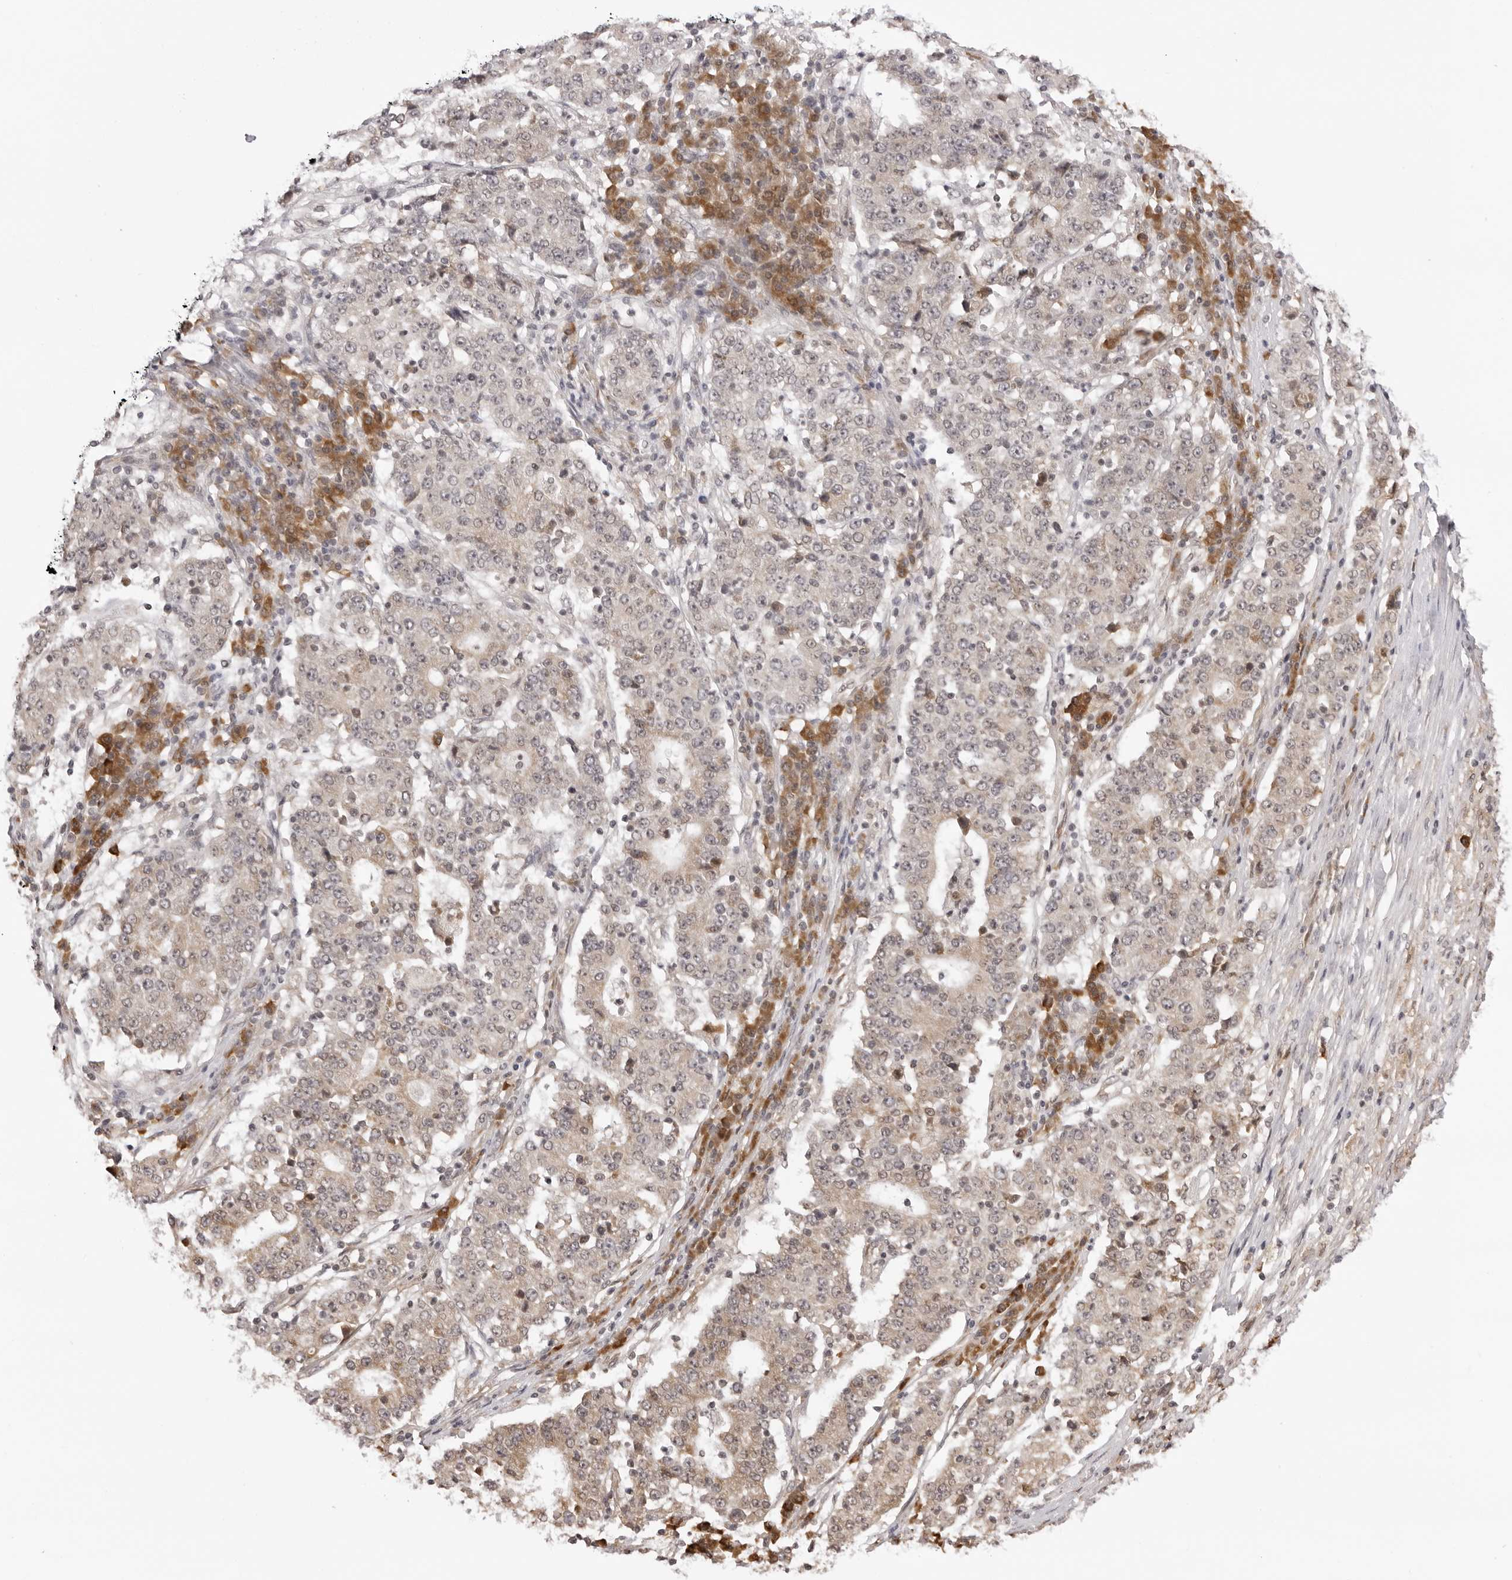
{"staining": {"intensity": "weak", "quantity": "<25%", "location": "cytoplasmic/membranous"}, "tissue": "stomach cancer", "cell_type": "Tumor cells", "image_type": "cancer", "snomed": [{"axis": "morphology", "description": "Adenocarcinoma, NOS"}, {"axis": "topography", "description": "Stomach"}], "caption": "A high-resolution histopathology image shows immunohistochemistry (IHC) staining of stomach cancer (adenocarcinoma), which demonstrates no significant expression in tumor cells.", "gene": "ZC3H11A", "patient": {"sex": "male", "age": 59}}